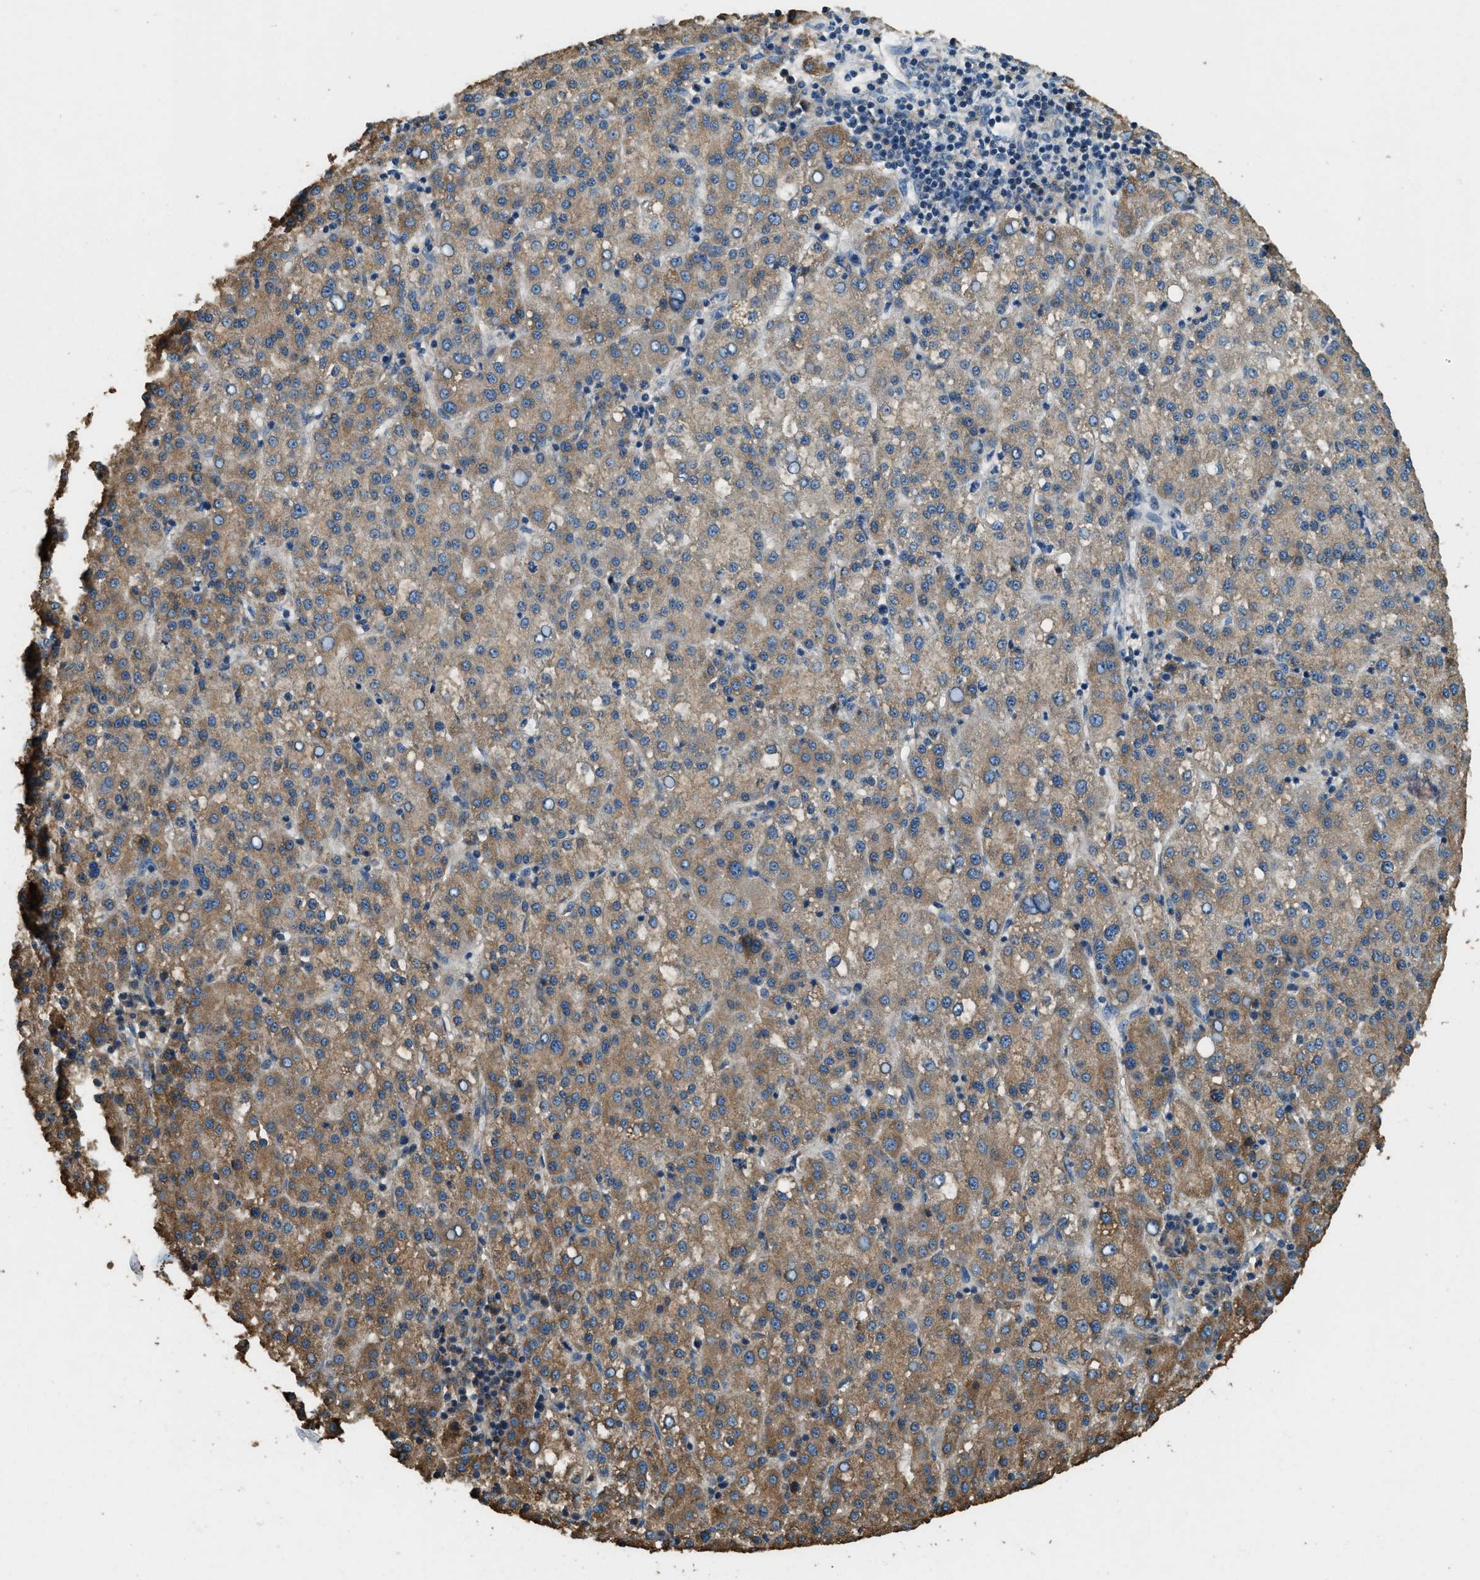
{"staining": {"intensity": "moderate", "quantity": ">75%", "location": "cytoplasmic/membranous"}, "tissue": "liver cancer", "cell_type": "Tumor cells", "image_type": "cancer", "snomed": [{"axis": "morphology", "description": "Carcinoma, Hepatocellular, NOS"}, {"axis": "topography", "description": "Liver"}], "caption": "Liver cancer (hepatocellular carcinoma) stained for a protein shows moderate cytoplasmic/membranous positivity in tumor cells. (DAB = brown stain, brightfield microscopy at high magnification).", "gene": "ERGIC1", "patient": {"sex": "female", "age": 58}}